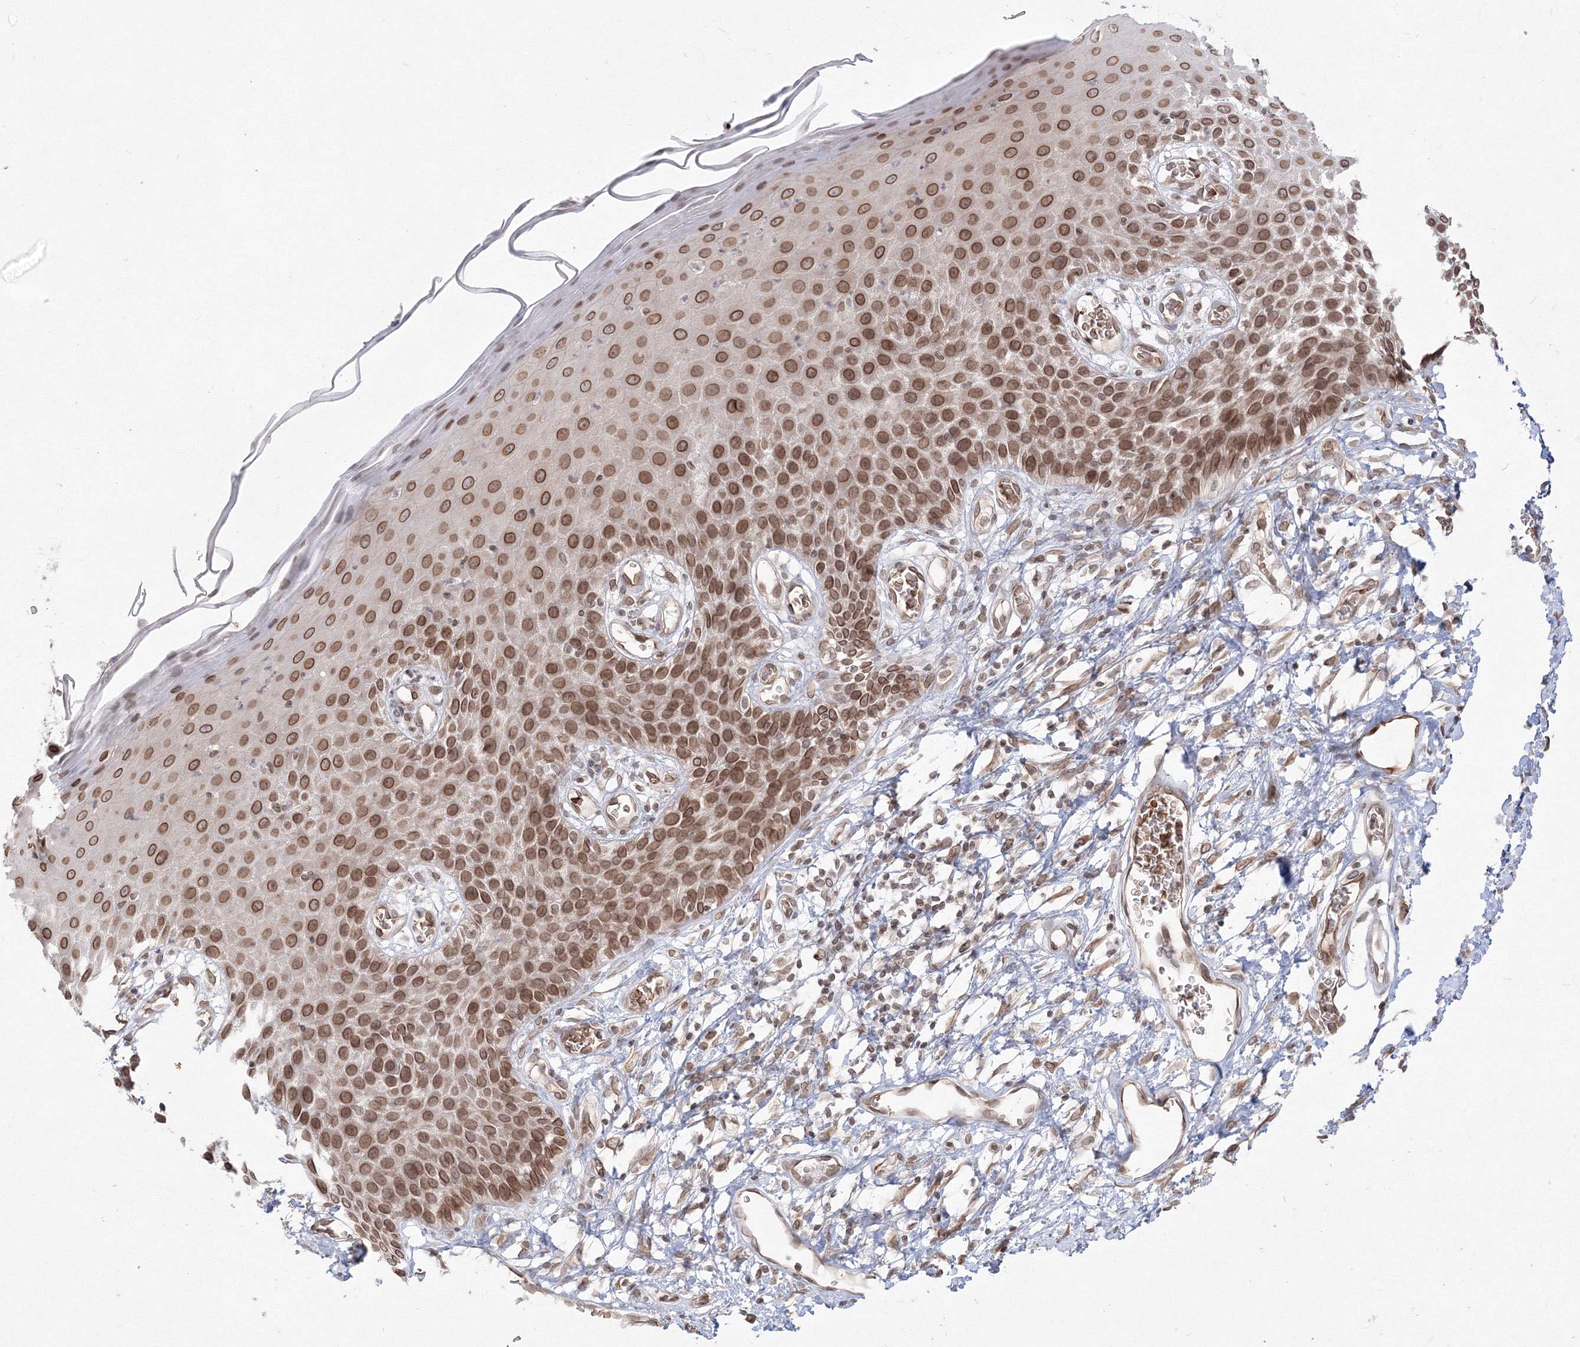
{"staining": {"intensity": "strong", "quantity": ">75%", "location": "cytoplasmic/membranous,nuclear"}, "tissue": "skin", "cell_type": "Epidermal cells", "image_type": "normal", "snomed": [{"axis": "morphology", "description": "Normal tissue, NOS"}, {"axis": "topography", "description": "Vulva"}], "caption": "Normal skin was stained to show a protein in brown. There is high levels of strong cytoplasmic/membranous,nuclear expression in approximately >75% of epidermal cells. (Brightfield microscopy of DAB IHC at high magnification).", "gene": "DNAJB2", "patient": {"sex": "female", "age": 68}}